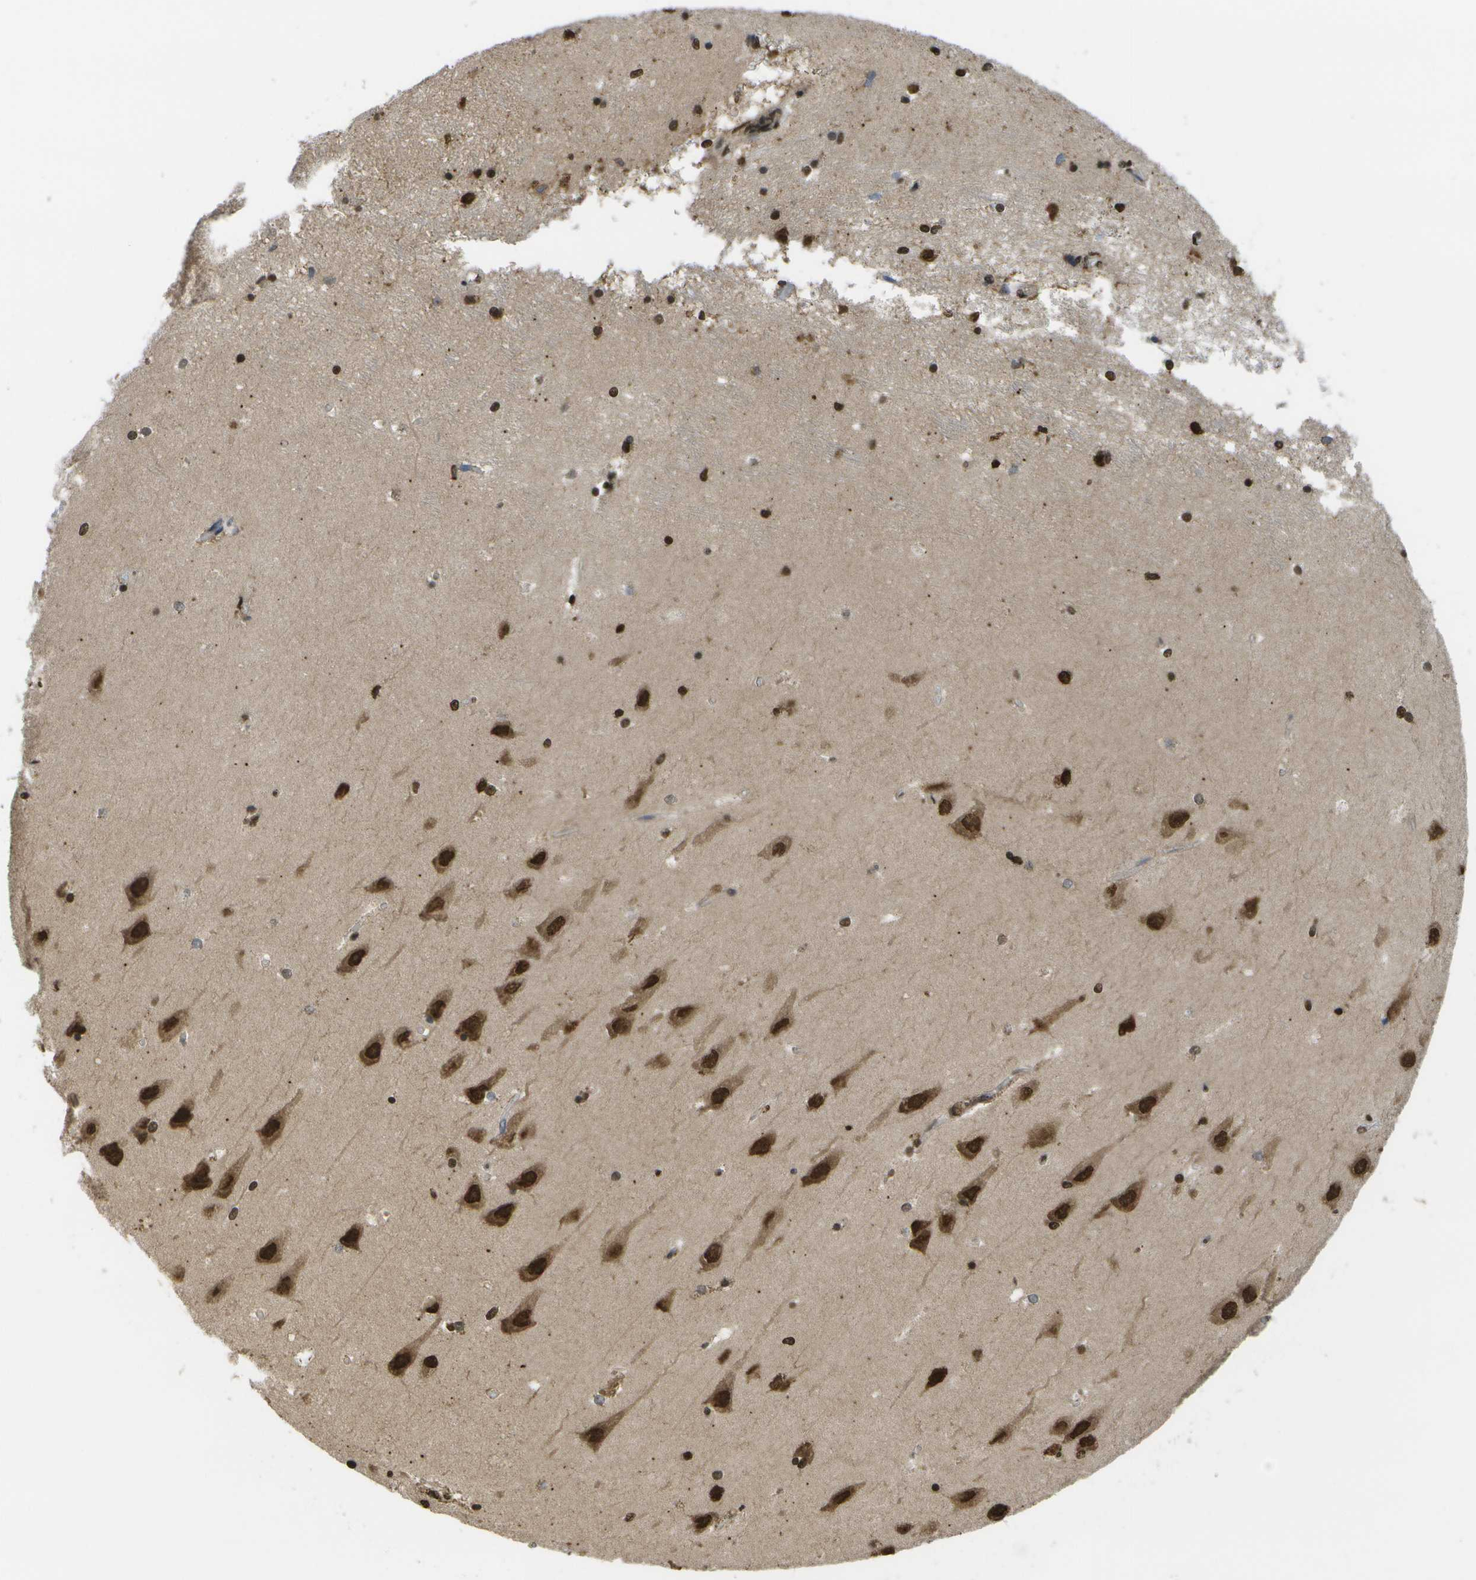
{"staining": {"intensity": "strong", "quantity": "<25%", "location": "nuclear"}, "tissue": "hippocampus", "cell_type": "Glial cells", "image_type": "normal", "snomed": [{"axis": "morphology", "description": "Normal tissue, NOS"}, {"axis": "topography", "description": "Hippocampus"}], "caption": "Glial cells exhibit medium levels of strong nuclear staining in about <25% of cells in normal hippocampus. (IHC, brightfield microscopy, high magnification).", "gene": "SPEN", "patient": {"sex": "male", "age": 45}}